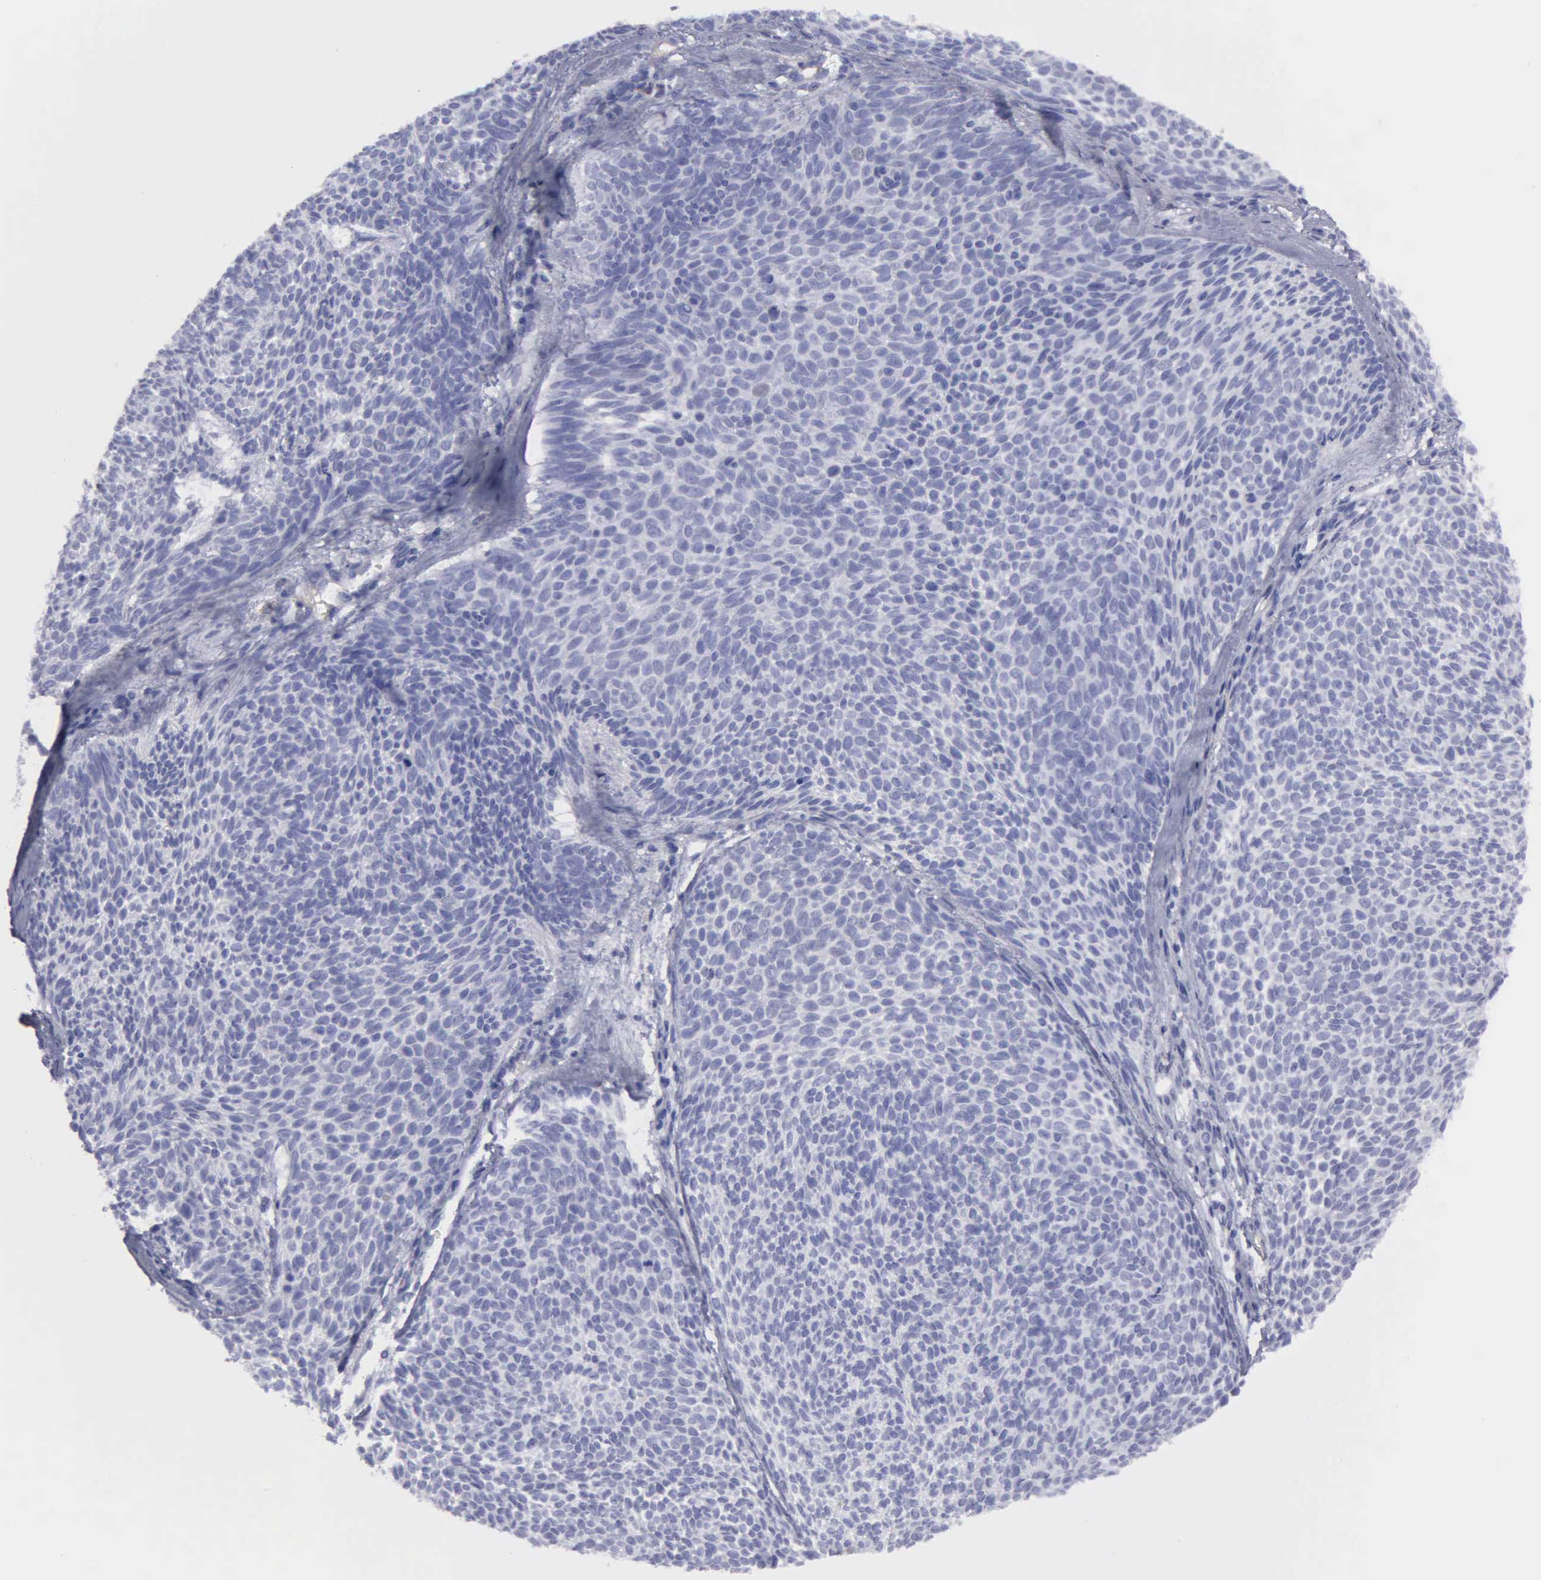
{"staining": {"intensity": "moderate", "quantity": "<25%", "location": "cytoplasmic/membranous"}, "tissue": "skin cancer", "cell_type": "Tumor cells", "image_type": "cancer", "snomed": [{"axis": "morphology", "description": "Basal cell carcinoma"}, {"axis": "topography", "description": "Skin"}], "caption": "Basal cell carcinoma (skin) stained with IHC reveals moderate cytoplasmic/membranous staining in about <25% of tumor cells.", "gene": "TYRP1", "patient": {"sex": "male", "age": 84}}